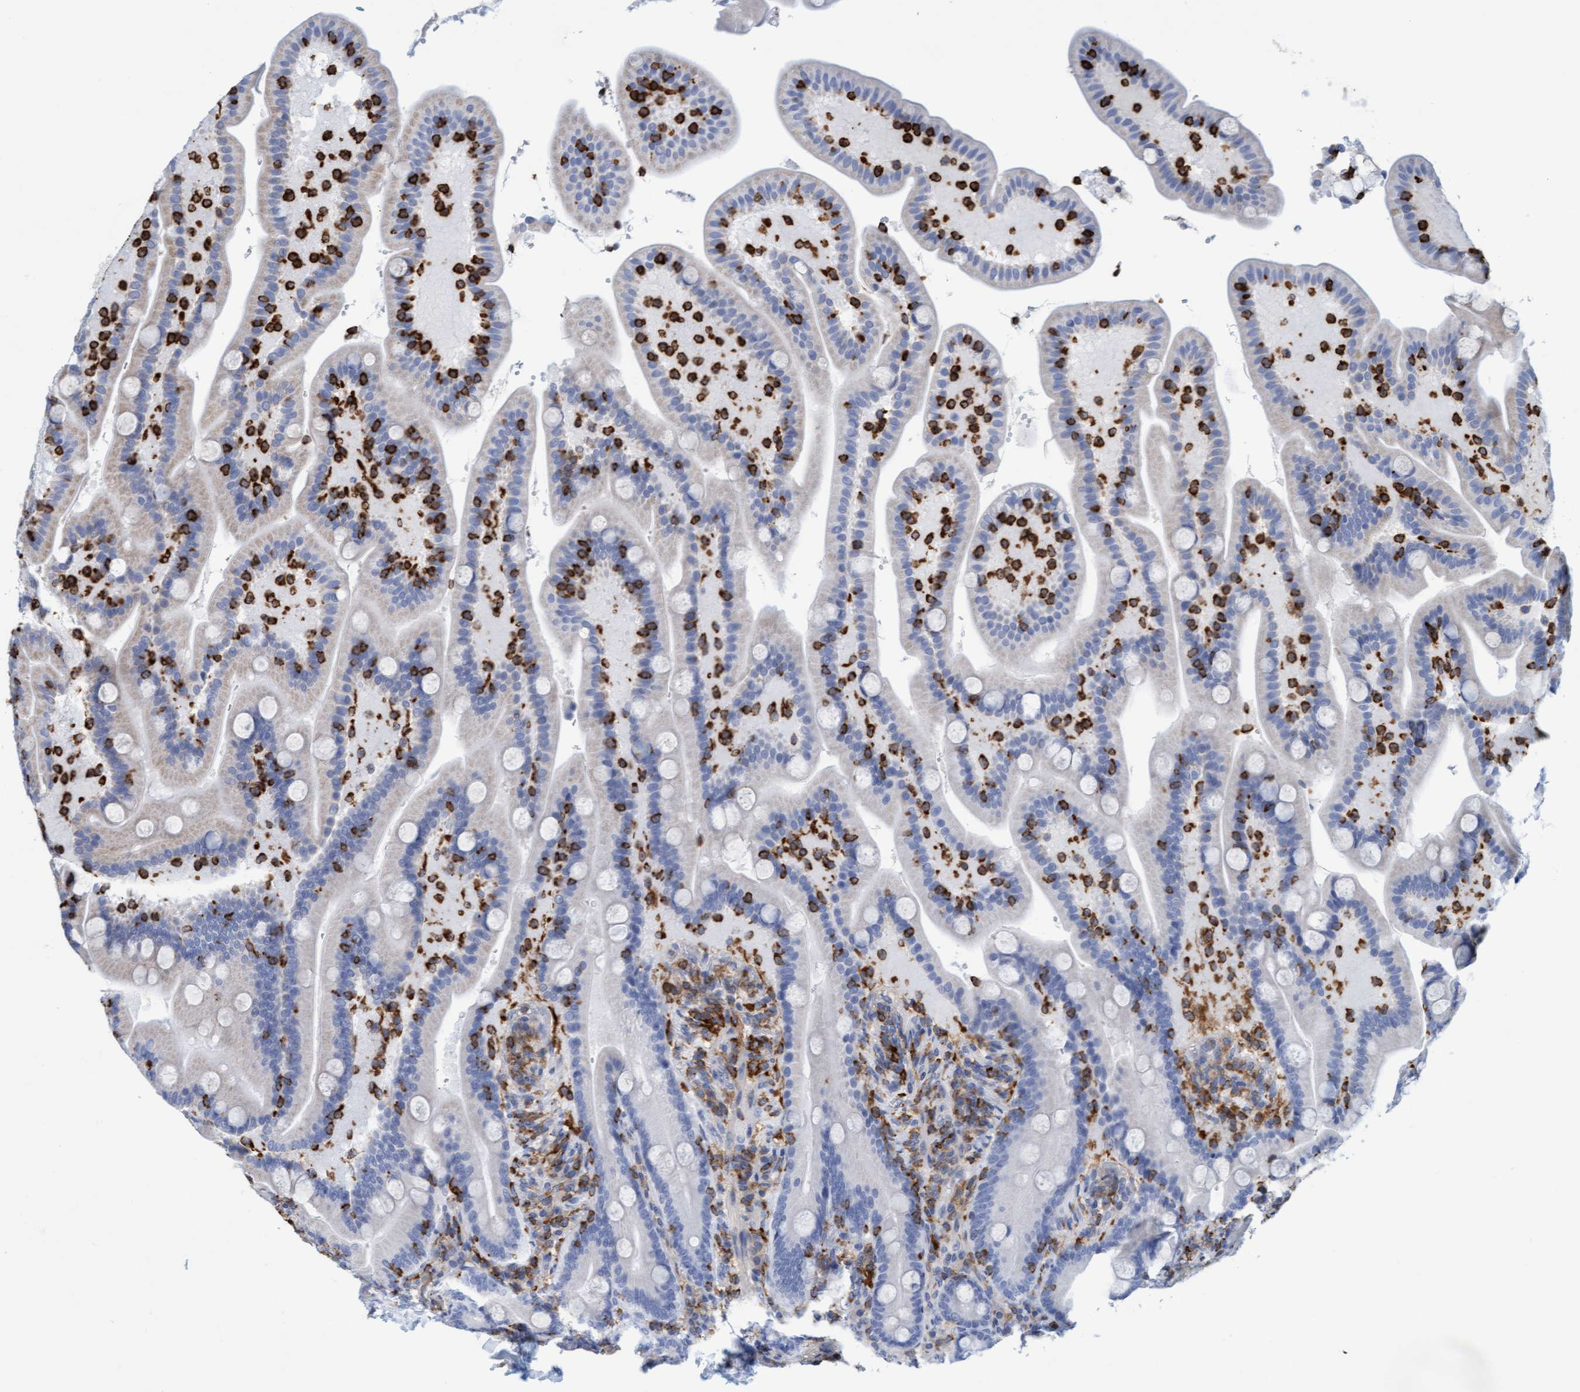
{"staining": {"intensity": "negative", "quantity": "none", "location": "none"}, "tissue": "duodenum", "cell_type": "Glandular cells", "image_type": "normal", "snomed": [{"axis": "morphology", "description": "Normal tissue, NOS"}, {"axis": "topography", "description": "Duodenum"}], "caption": "High power microscopy micrograph of an immunohistochemistry (IHC) photomicrograph of benign duodenum, revealing no significant positivity in glandular cells. (DAB (3,3'-diaminobenzidine) IHC with hematoxylin counter stain).", "gene": "FNBP1", "patient": {"sex": "male", "age": 54}}